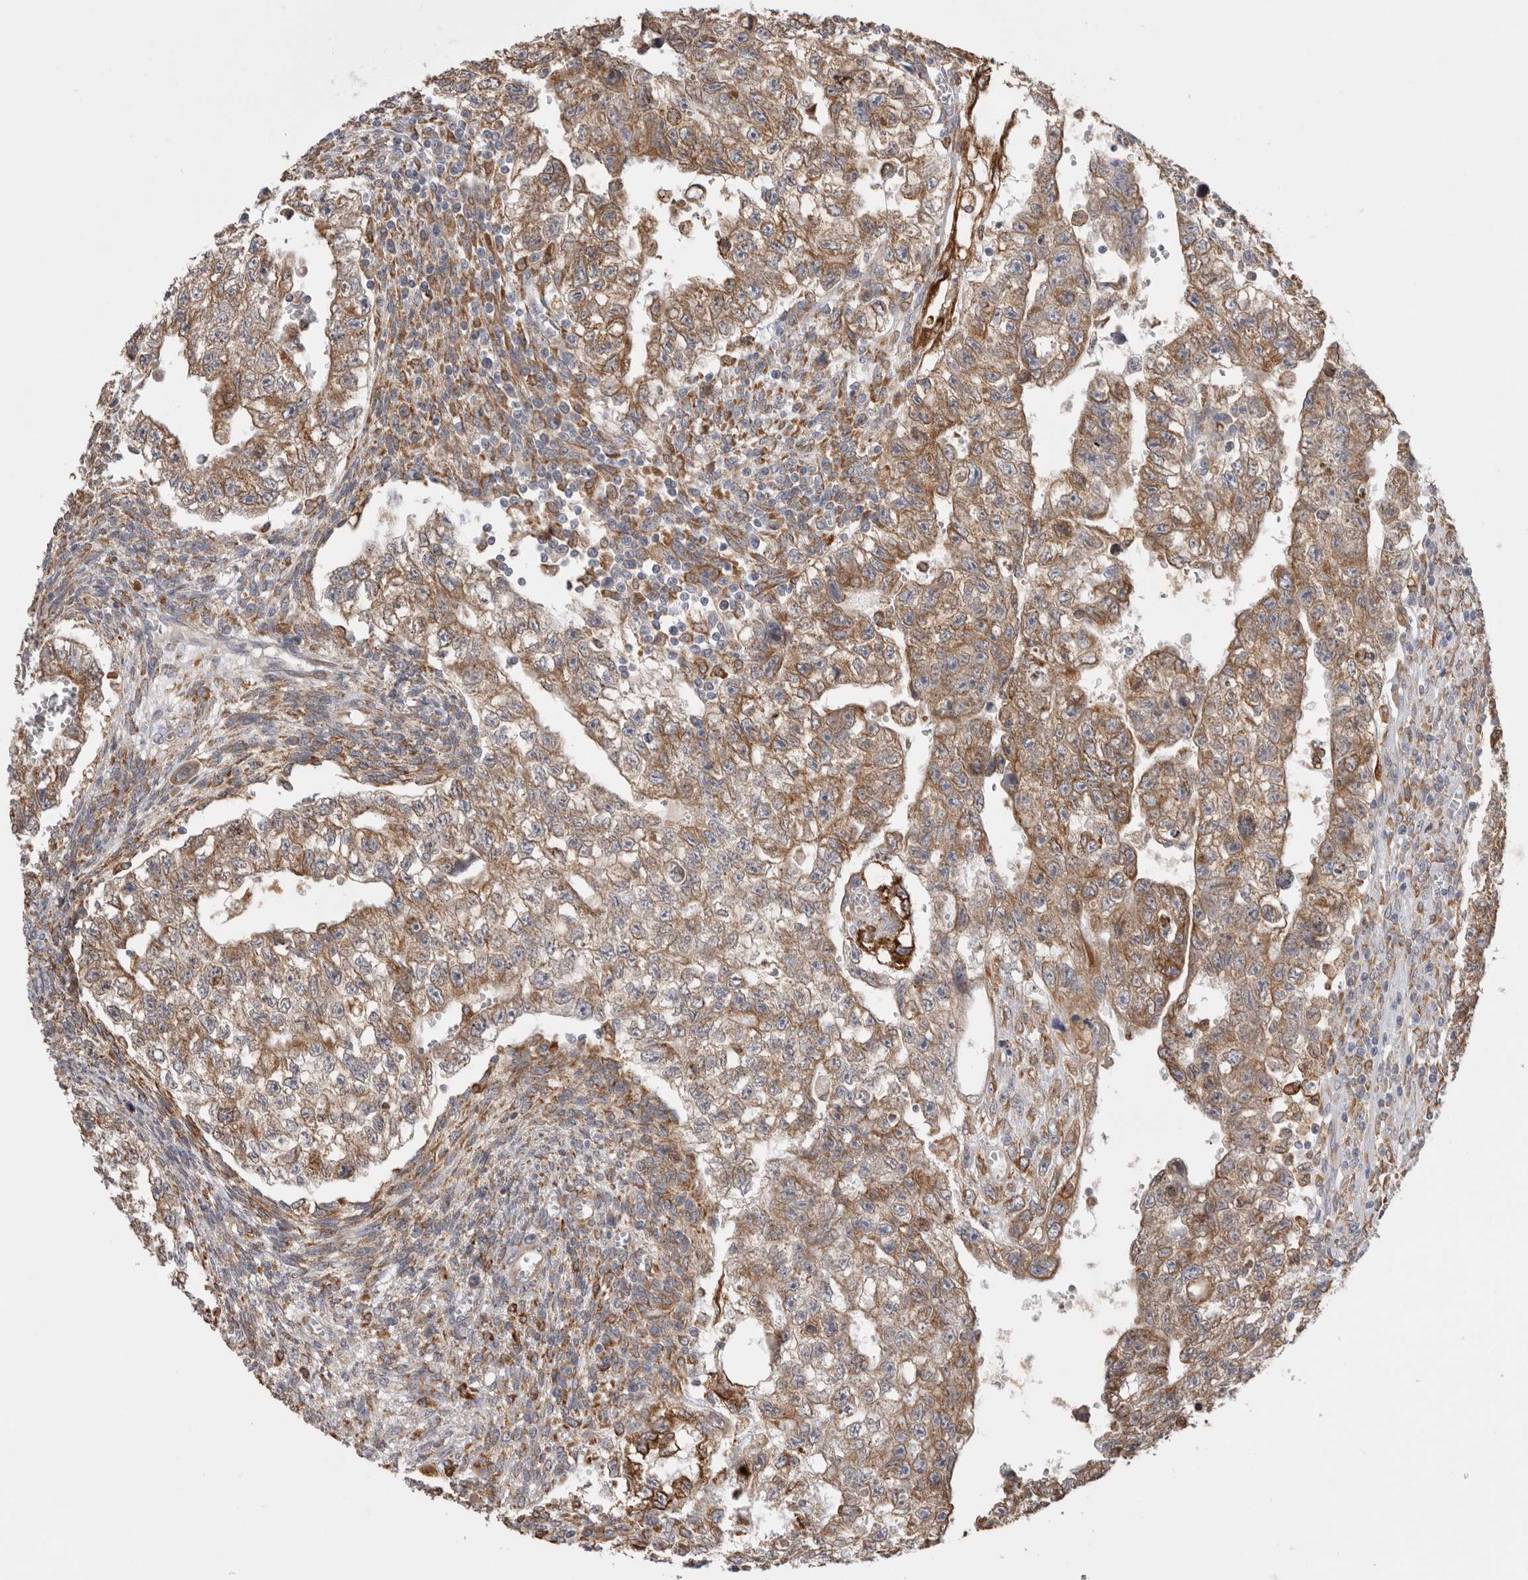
{"staining": {"intensity": "moderate", "quantity": ">75%", "location": "cytoplasmic/membranous"}, "tissue": "testis cancer", "cell_type": "Tumor cells", "image_type": "cancer", "snomed": [{"axis": "morphology", "description": "Seminoma, NOS"}, {"axis": "morphology", "description": "Carcinoma, Embryonal, NOS"}, {"axis": "topography", "description": "Testis"}], "caption": "High-magnification brightfield microscopy of embryonal carcinoma (testis) stained with DAB (brown) and counterstained with hematoxylin (blue). tumor cells exhibit moderate cytoplasmic/membranous expression is identified in about>75% of cells. (DAB (3,3'-diaminobenzidine) = brown stain, brightfield microscopy at high magnification).", "gene": "LRPAP1", "patient": {"sex": "male", "age": 38}}